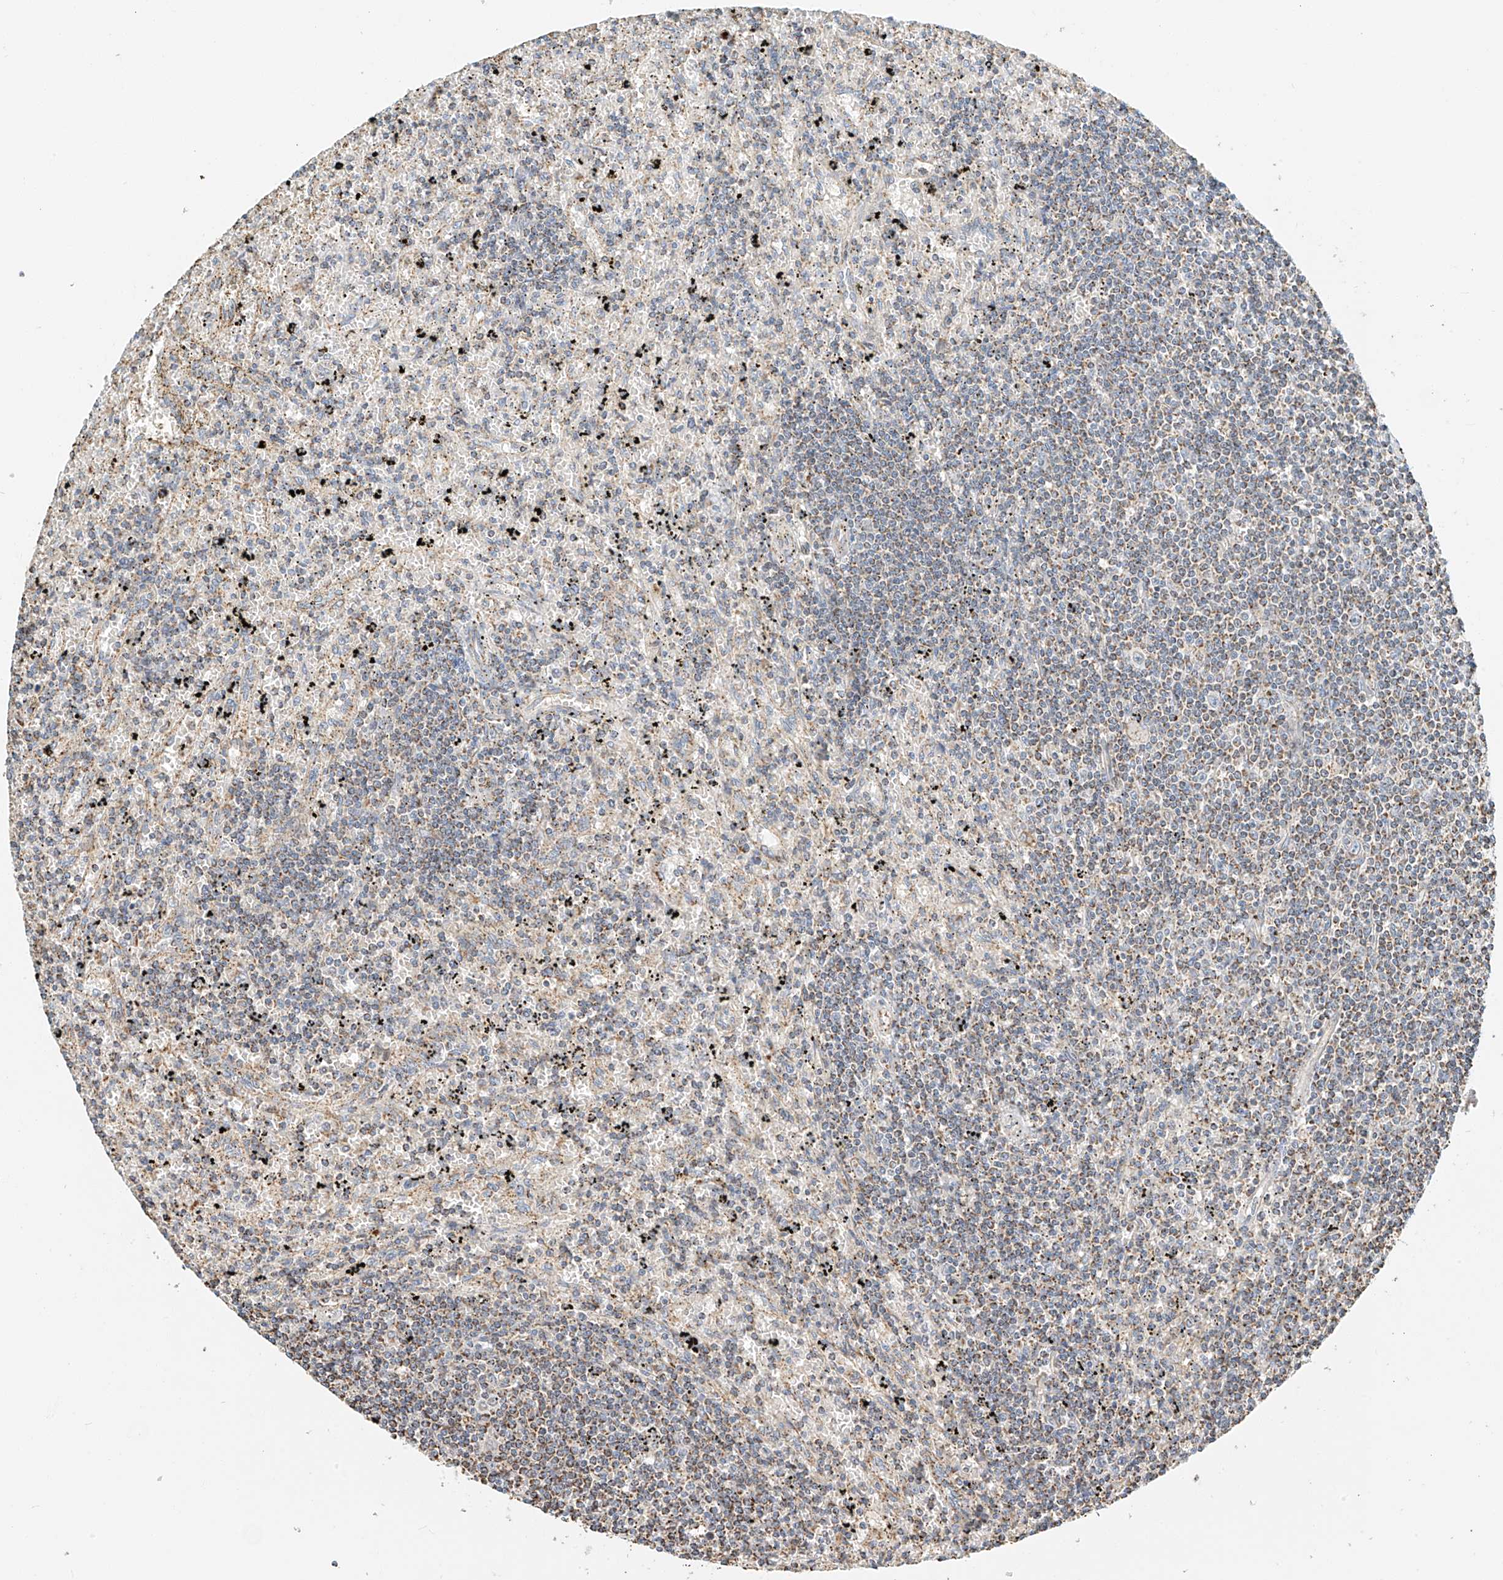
{"staining": {"intensity": "weak", "quantity": "25%-75%", "location": "cytoplasmic/membranous"}, "tissue": "lymphoma", "cell_type": "Tumor cells", "image_type": "cancer", "snomed": [{"axis": "morphology", "description": "Malignant lymphoma, non-Hodgkin's type, Low grade"}, {"axis": "topography", "description": "Spleen"}], "caption": "Malignant lymphoma, non-Hodgkin's type (low-grade) stained with a protein marker demonstrates weak staining in tumor cells.", "gene": "YIPF7", "patient": {"sex": "male", "age": 76}}